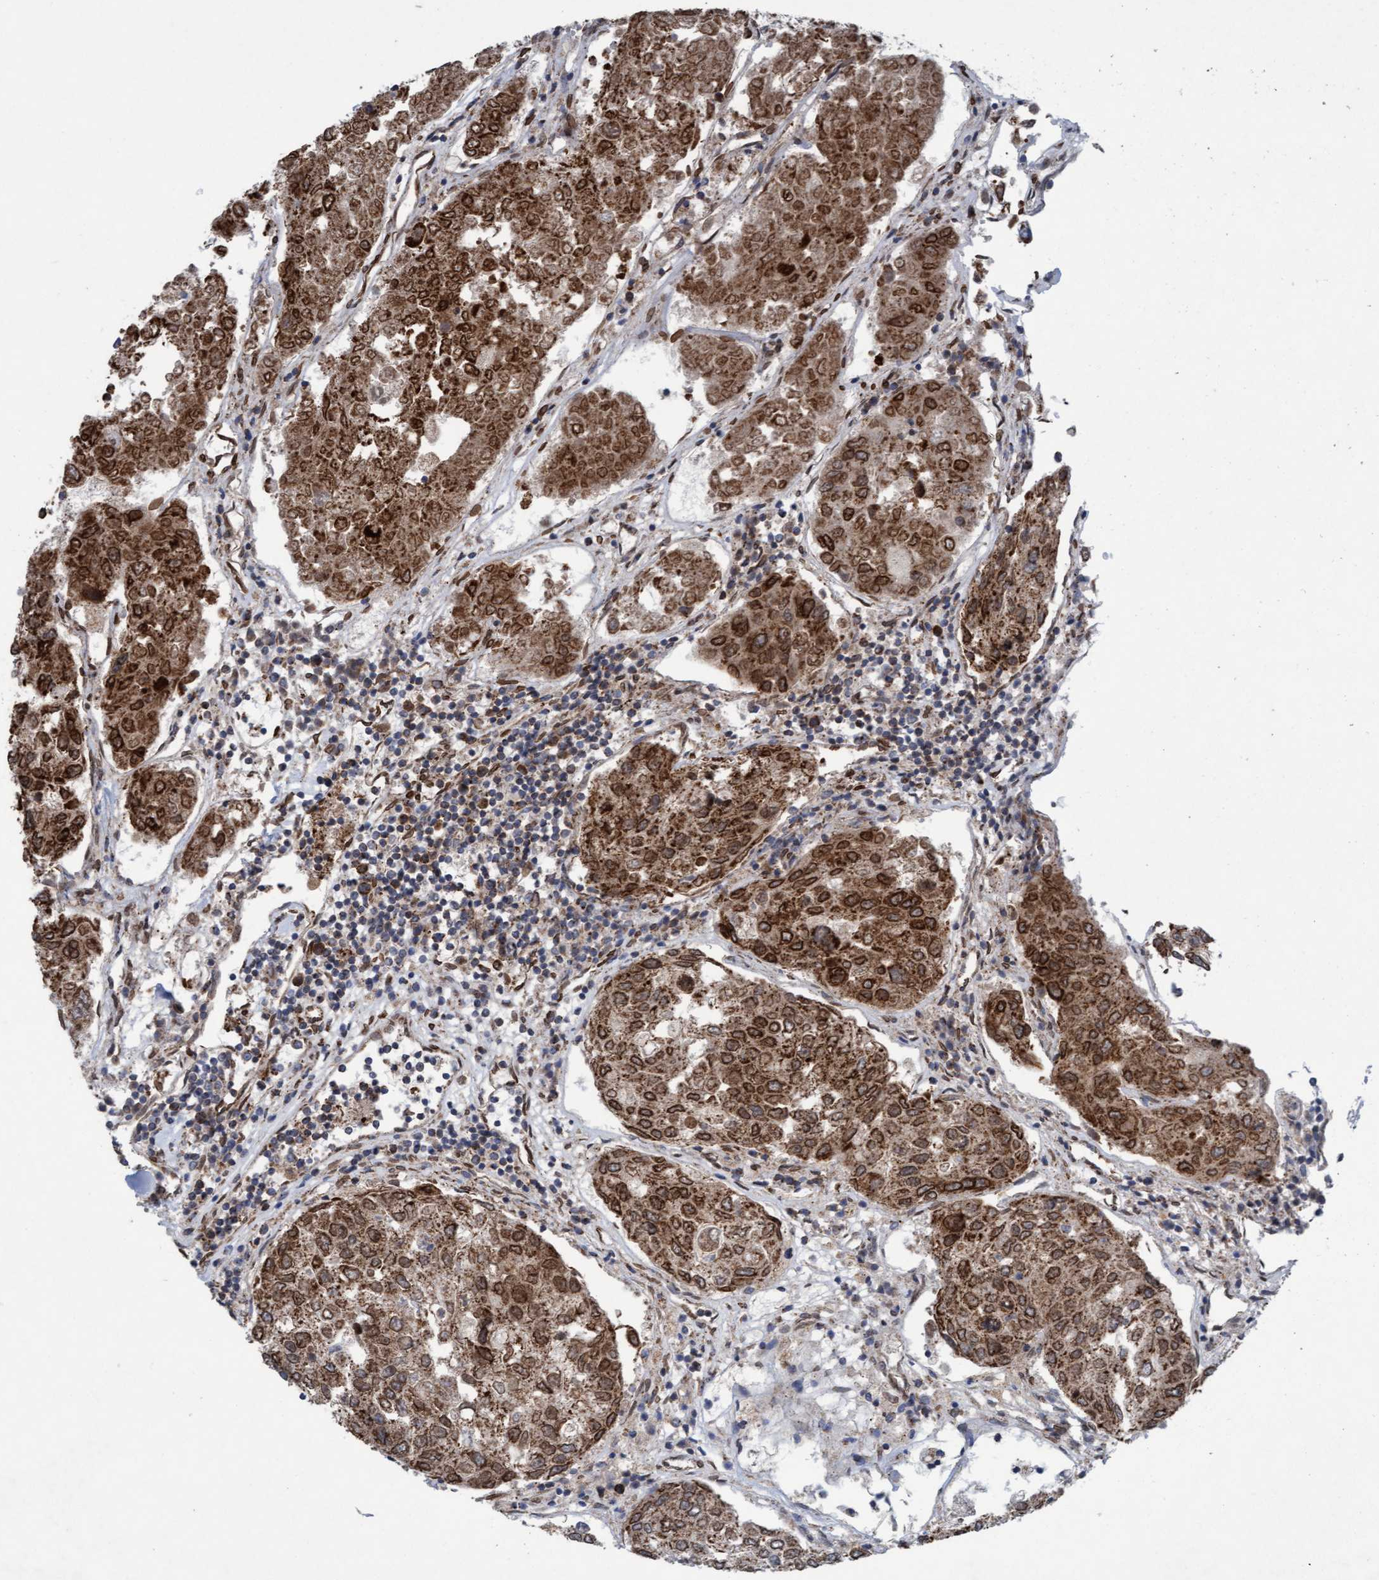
{"staining": {"intensity": "strong", "quantity": ">75%", "location": "cytoplasmic/membranous,nuclear"}, "tissue": "urothelial cancer", "cell_type": "Tumor cells", "image_type": "cancer", "snomed": [{"axis": "morphology", "description": "Urothelial carcinoma, High grade"}, {"axis": "topography", "description": "Lymph node"}, {"axis": "topography", "description": "Urinary bladder"}], "caption": "This histopathology image exhibits high-grade urothelial carcinoma stained with immunohistochemistry (IHC) to label a protein in brown. The cytoplasmic/membranous and nuclear of tumor cells show strong positivity for the protein. Nuclei are counter-stained blue.", "gene": "MRPS23", "patient": {"sex": "male", "age": 51}}